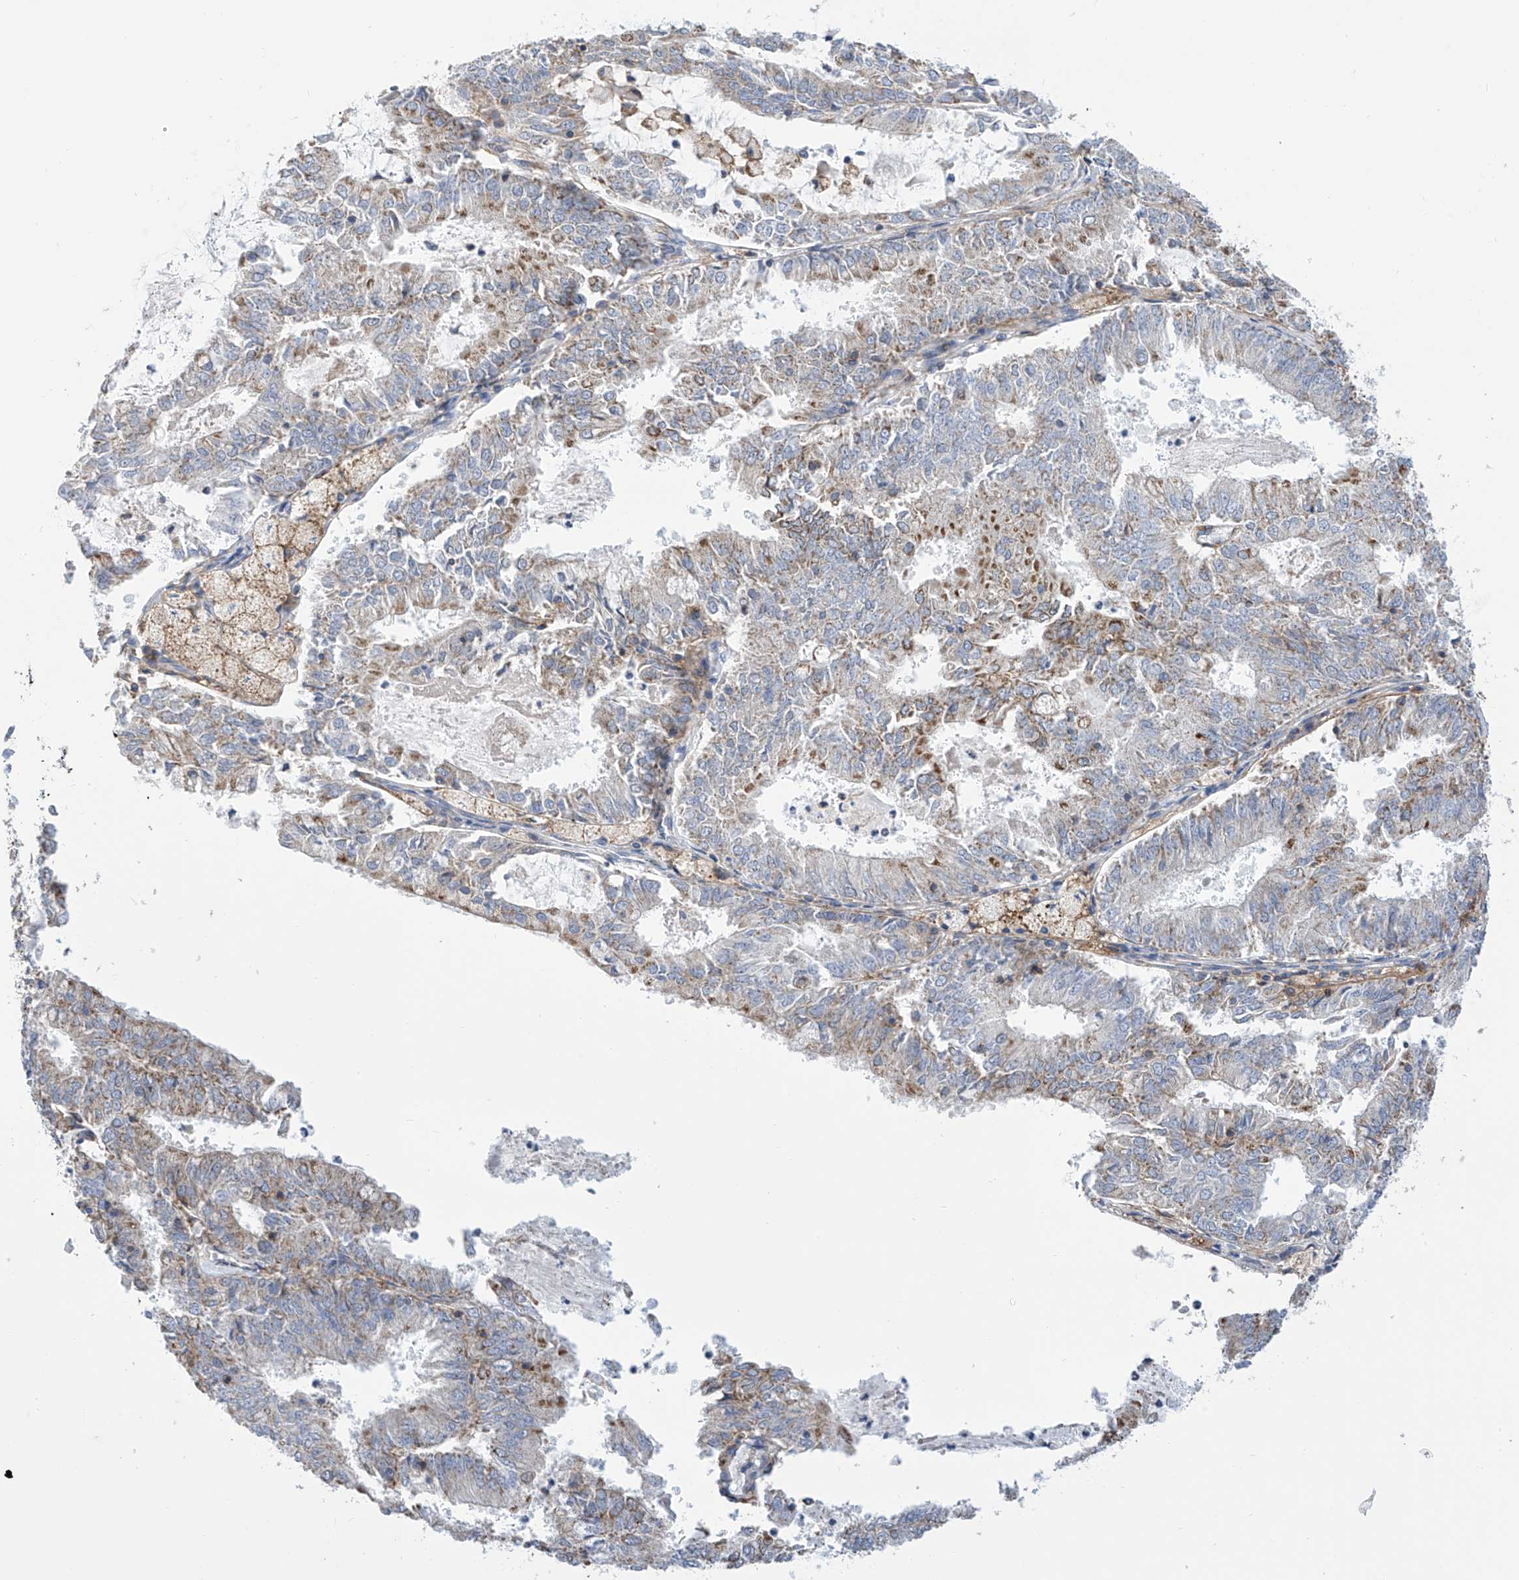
{"staining": {"intensity": "moderate", "quantity": "25%-75%", "location": "cytoplasmic/membranous"}, "tissue": "endometrial cancer", "cell_type": "Tumor cells", "image_type": "cancer", "snomed": [{"axis": "morphology", "description": "Adenocarcinoma, NOS"}, {"axis": "topography", "description": "Endometrium"}], "caption": "The histopathology image reveals a brown stain indicating the presence of a protein in the cytoplasmic/membranous of tumor cells in endometrial cancer.", "gene": "P2RX7", "patient": {"sex": "female", "age": 57}}